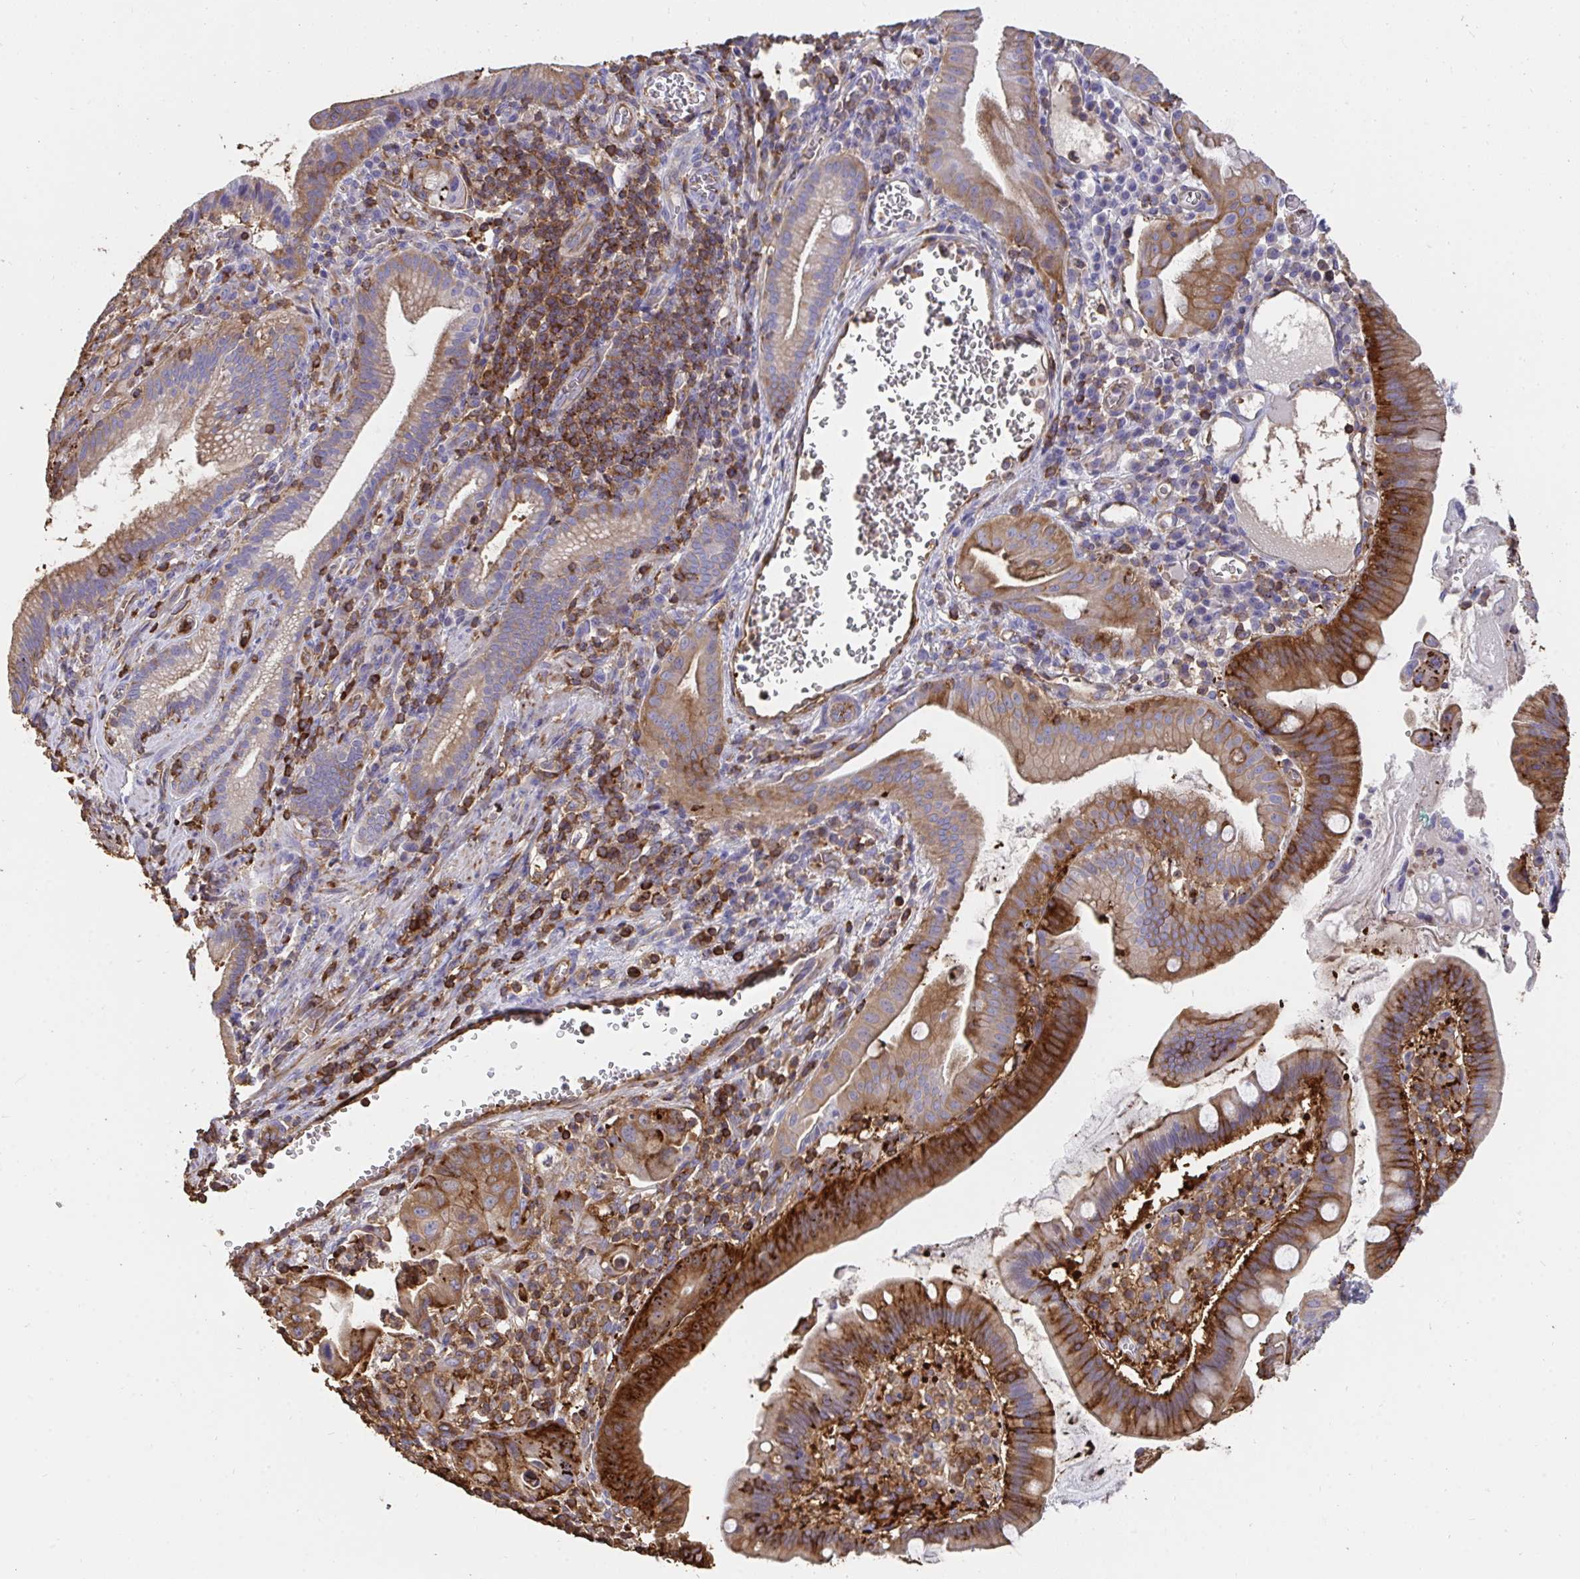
{"staining": {"intensity": "strong", "quantity": "<25%", "location": "cytoplasmic/membranous"}, "tissue": "pancreatic cancer", "cell_type": "Tumor cells", "image_type": "cancer", "snomed": [{"axis": "morphology", "description": "Adenocarcinoma, NOS"}, {"axis": "topography", "description": "Pancreas"}], "caption": "Immunohistochemical staining of human pancreatic cancer demonstrates medium levels of strong cytoplasmic/membranous positivity in approximately <25% of tumor cells.", "gene": "CFL1", "patient": {"sex": "male", "age": 68}}